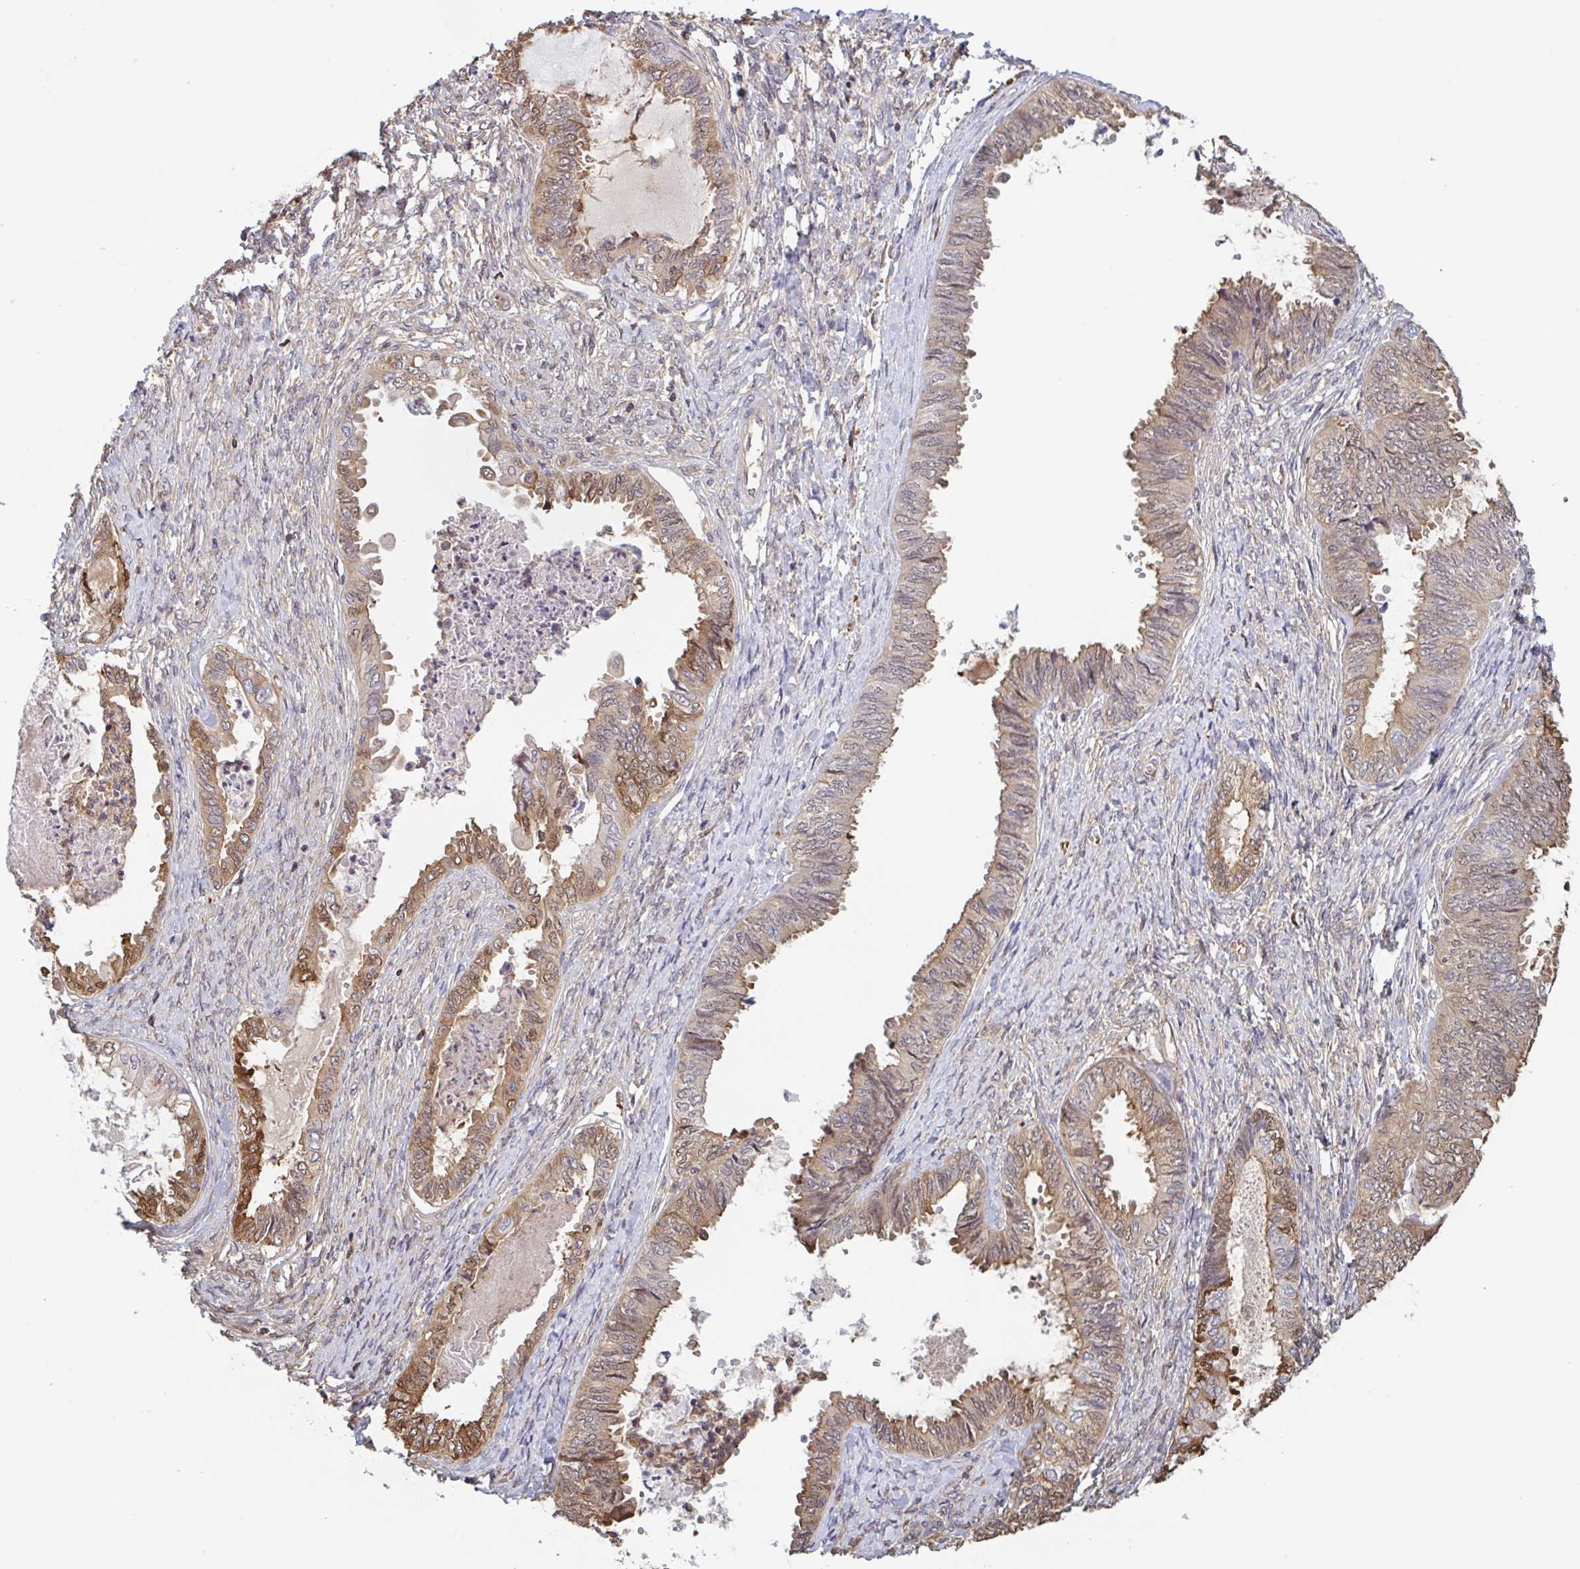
{"staining": {"intensity": "moderate", "quantity": "25%-75%", "location": "cytoplasmic/membranous,nuclear"}, "tissue": "ovarian cancer", "cell_type": "Tumor cells", "image_type": "cancer", "snomed": [{"axis": "morphology", "description": "Carcinoma, endometroid"}, {"axis": "topography", "description": "Ovary"}], "caption": "Immunohistochemical staining of ovarian endometroid carcinoma shows moderate cytoplasmic/membranous and nuclear protein positivity in approximately 25%-75% of tumor cells.", "gene": "OTOP2", "patient": {"sex": "female", "age": 70}}